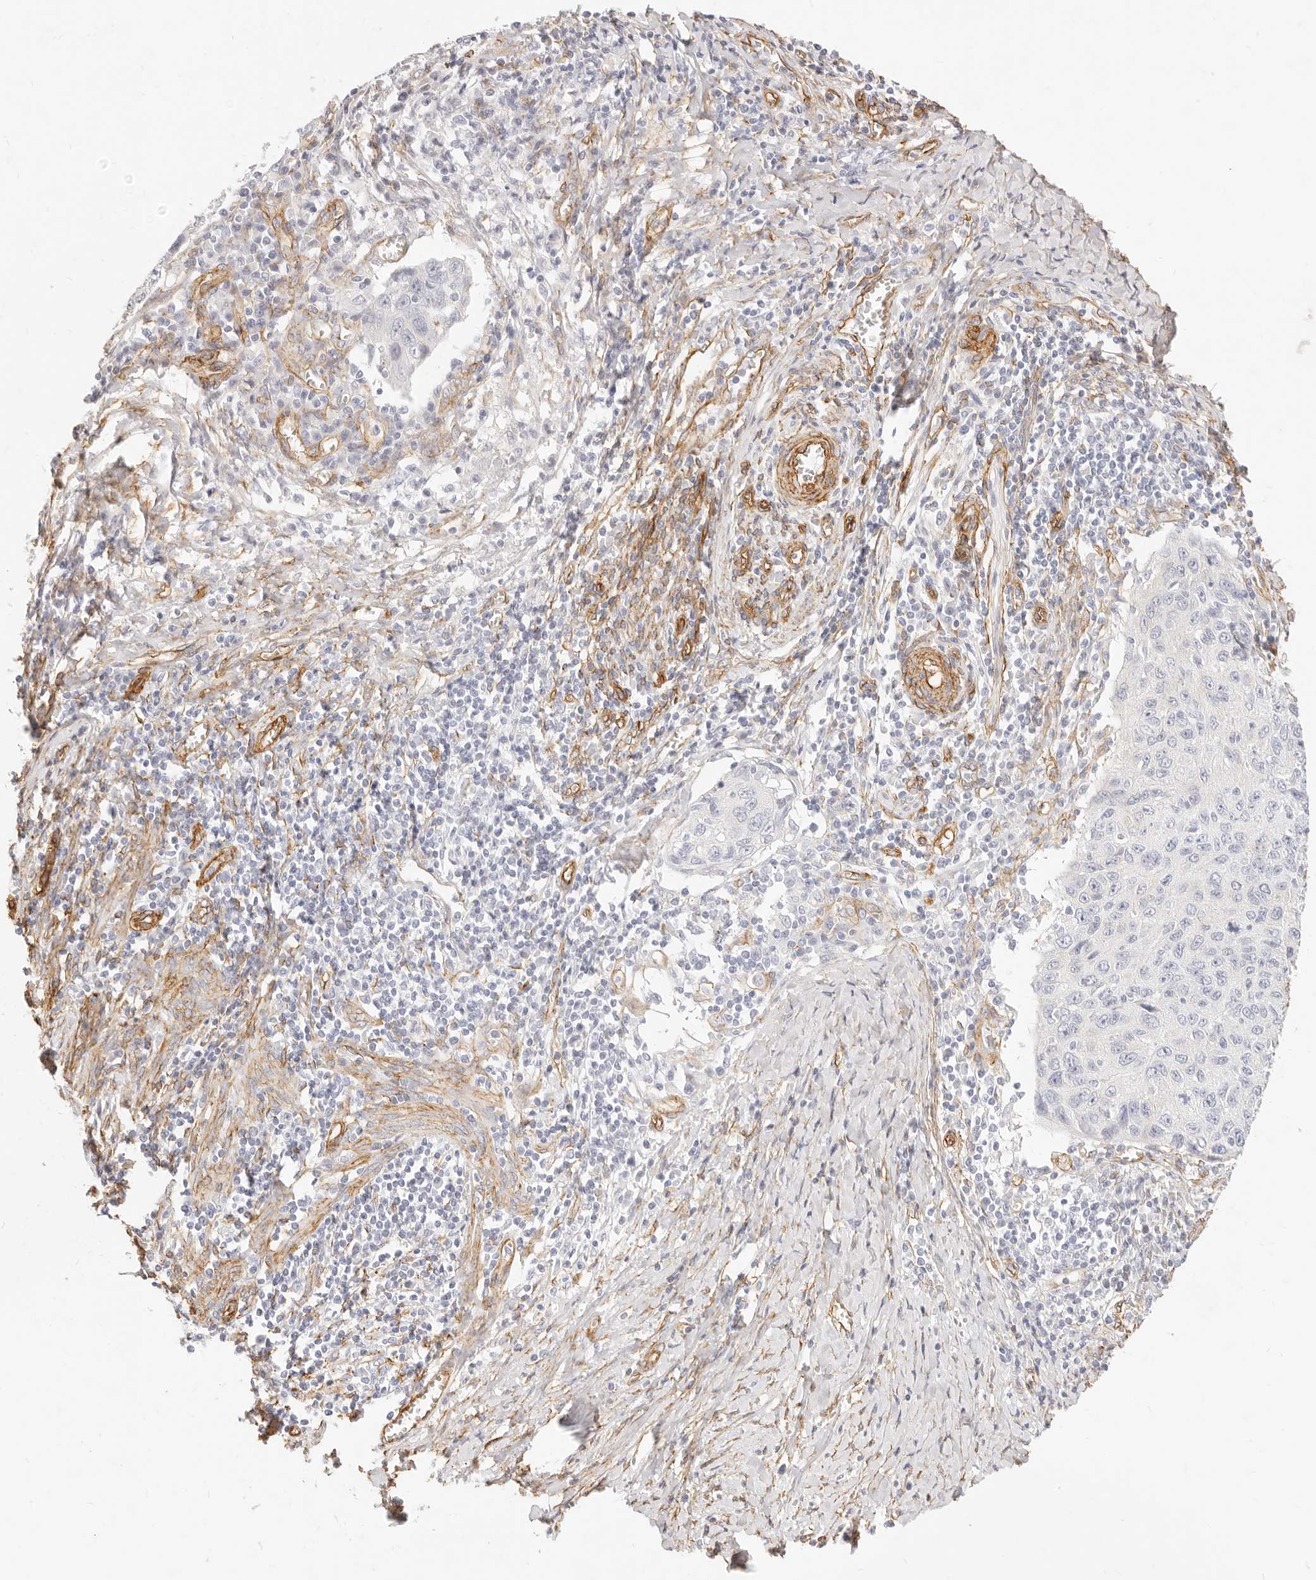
{"staining": {"intensity": "negative", "quantity": "none", "location": "none"}, "tissue": "cervical cancer", "cell_type": "Tumor cells", "image_type": "cancer", "snomed": [{"axis": "morphology", "description": "Squamous cell carcinoma, NOS"}, {"axis": "topography", "description": "Cervix"}], "caption": "Tumor cells are negative for brown protein staining in cervical cancer.", "gene": "NUS1", "patient": {"sex": "female", "age": 53}}